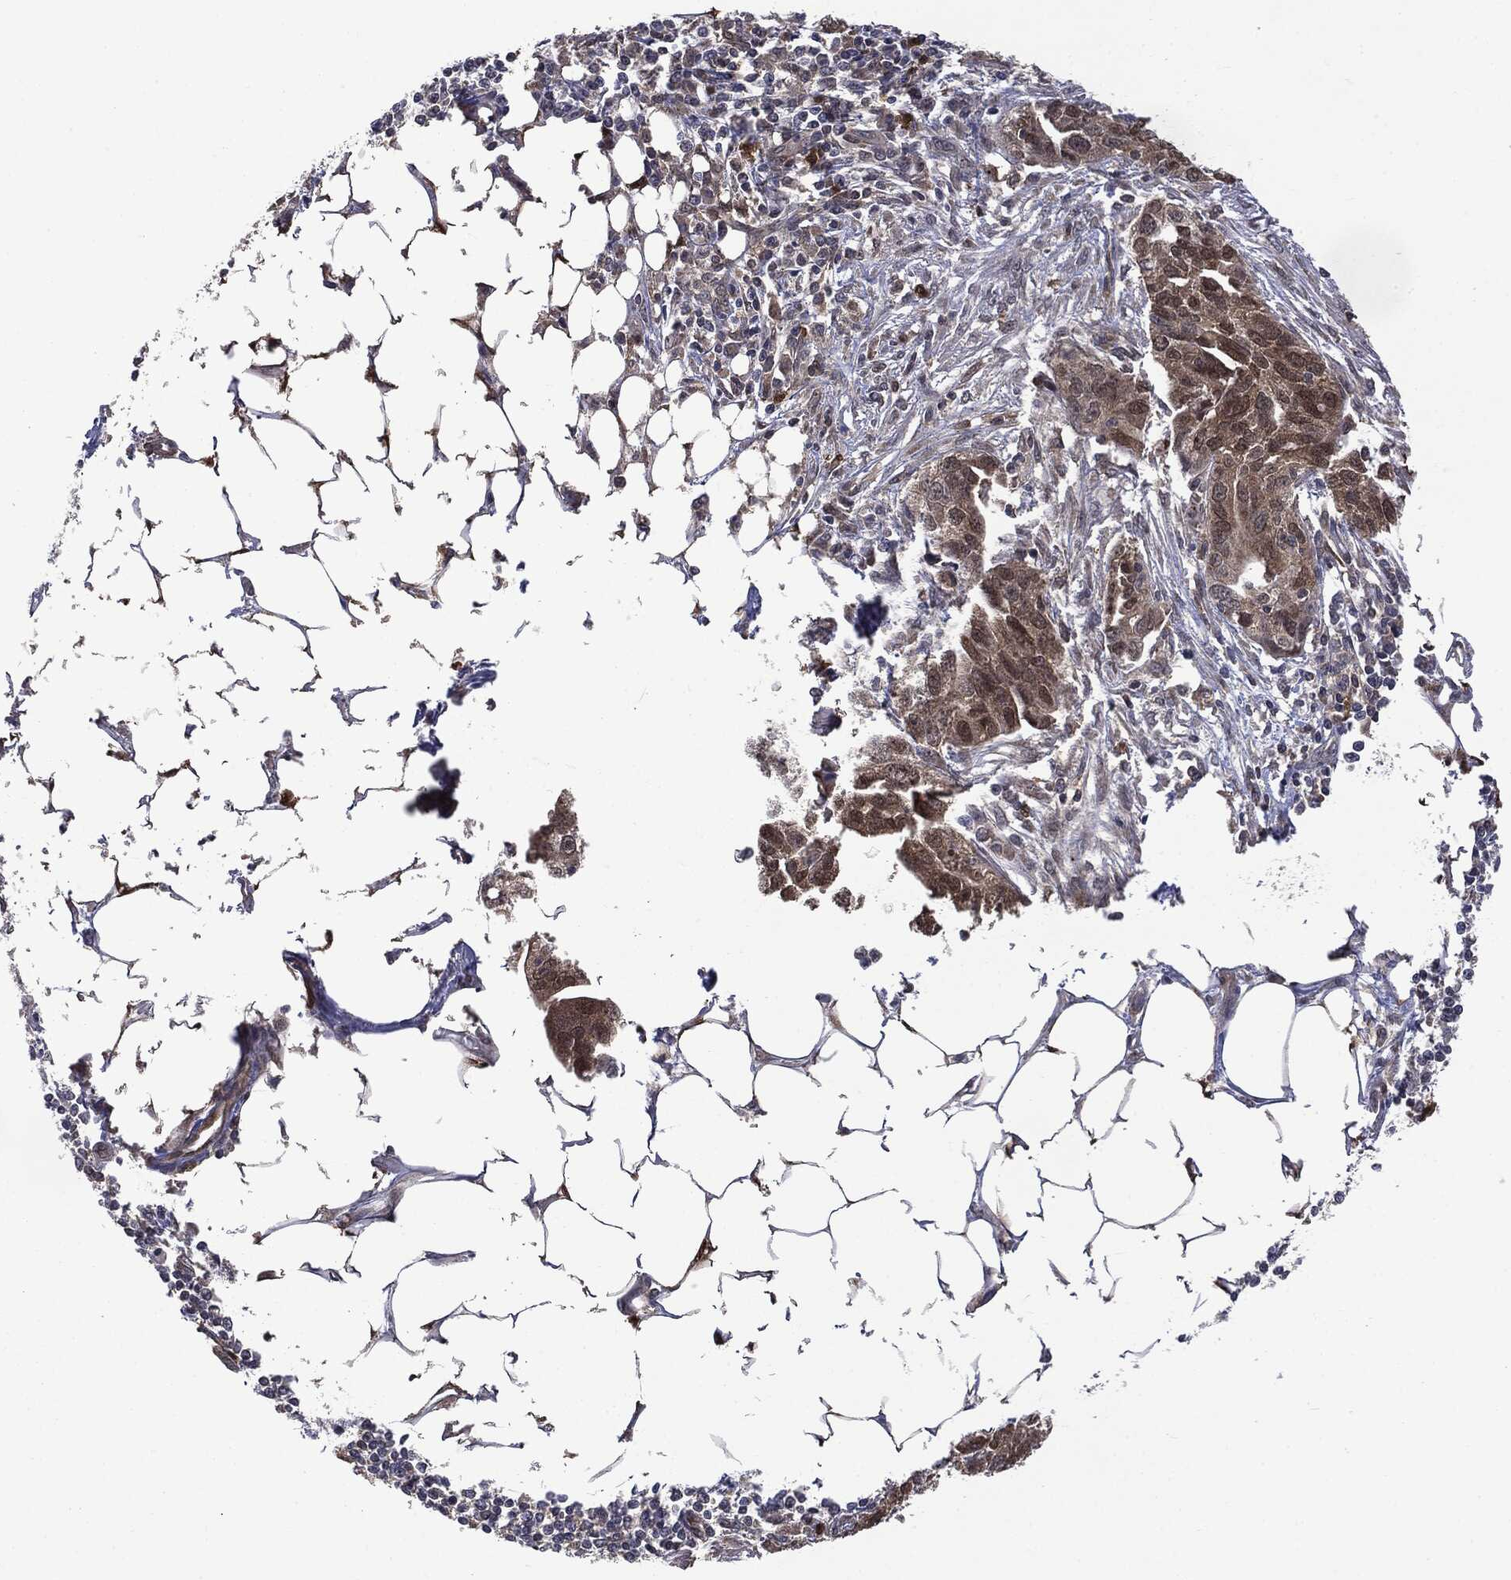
{"staining": {"intensity": "moderate", "quantity": ">75%", "location": "cytoplasmic/membranous"}, "tissue": "ovarian cancer", "cell_type": "Tumor cells", "image_type": "cancer", "snomed": [{"axis": "morphology", "description": "Carcinoma, endometroid"}, {"axis": "morphology", "description": "Cystadenocarcinoma, serous, NOS"}, {"axis": "topography", "description": "Ovary"}], "caption": "This photomicrograph shows immunohistochemistry (IHC) staining of serous cystadenocarcinoma (ovarian), with medium moderate cytoplasmic/membranous positivity in approximately >75% of tumor cells.", "gene": "GPI", "patient": {"sex": "female", "age": 45}}